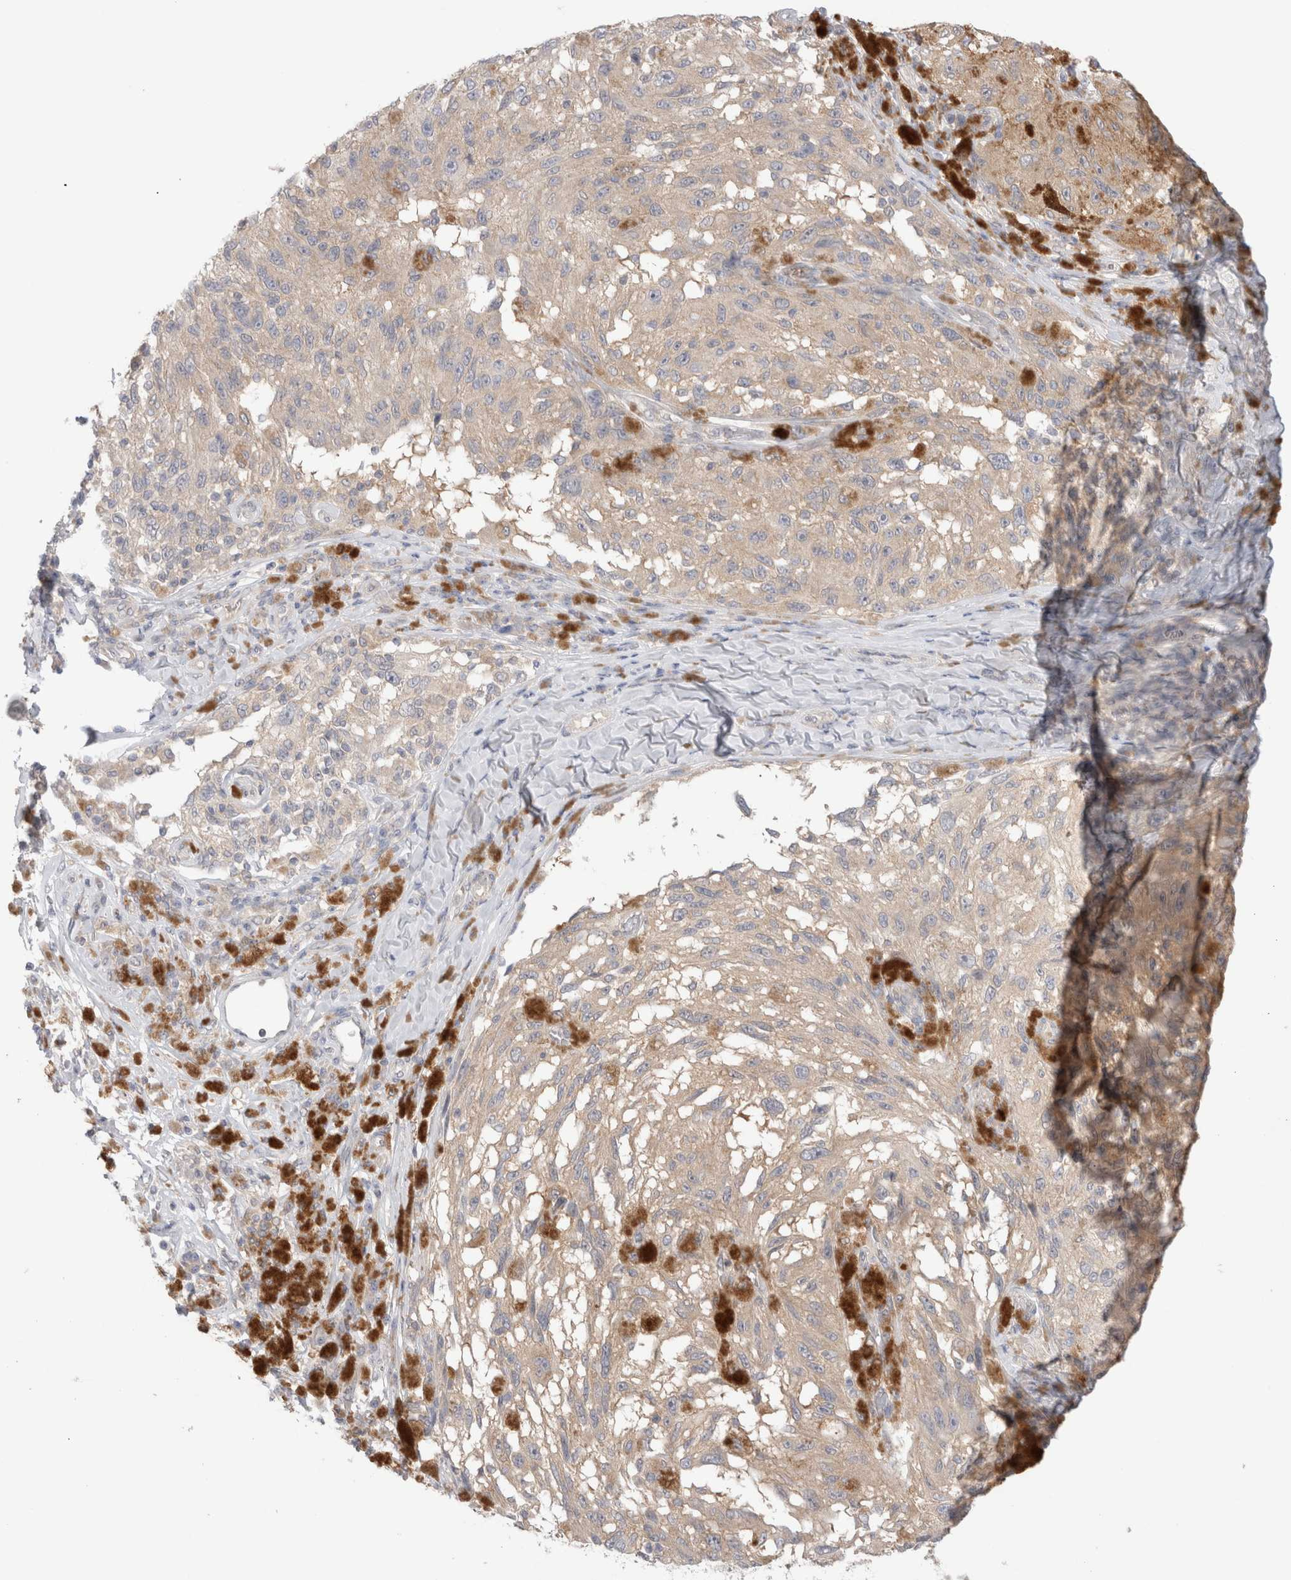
{"staining": {"intensity": "weak", "quantity": ">75%", "location": "cytoplasmic/membranous"}, "tissue": "melanoma", "cell_type": "Tumor cells", "image_type": "cancer", "snomed": [{"axis": "morphology", "description": "Malignant melanoma, NOS"}, {"axis": "topography", "description": "Skin"}], "caption": "Immunohistochemistry (IHC) of human malignant melanoma demonstrates low levels of weak cytoplasmic/membranous expression in approximately >75% of tumor cells.", "gene": "NDOR1", "patient": {"sex": "female", "age": 73}}